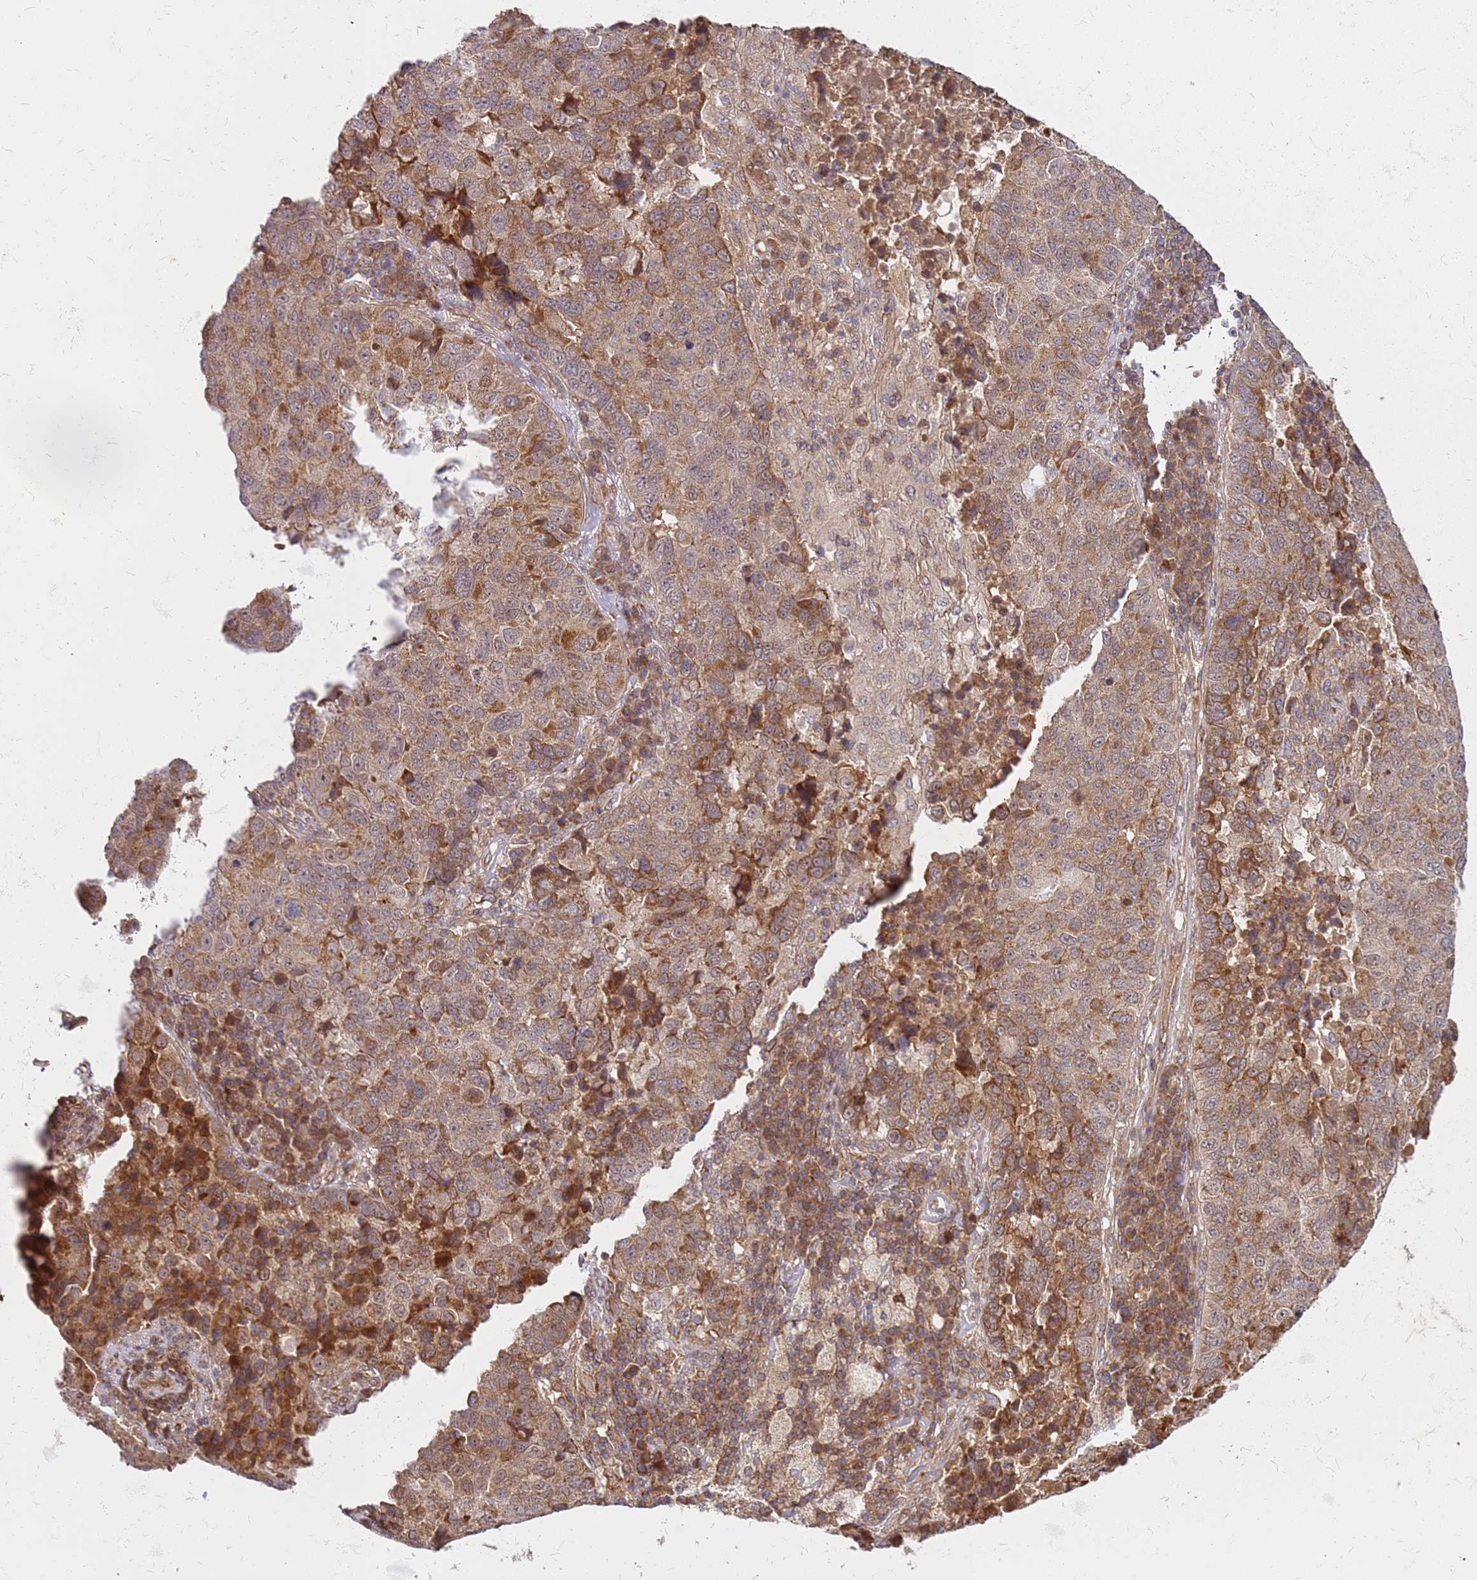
{"staining": {"intensity": "moderate", "quantity": ">75%", "location": "cytoplasmic/membranous"}, "tissue": "lung cancer", "cell_type": "Tumor cells", "image_type": "cancer", "snomed": [{"axis": "morphology", "description": "Squamous cell carcinoma, NOS"}, {"axis": "topography", "description": "Lung"}], "caption": "Immunohistochemistry staining of lung squamous cell carcinoma, which reveals medium levels of moderate cytoplasmic/membranous expression in approximately >75% of tumor cells indicating moderate cytoplasmic/membranous protein expression. The staining was performed using DAB (3,3'-diaminobenzidine) (brown) for protein detection and nuclei were counterstained in hematoxylin (blue).", "gene": "CCDC159", "patient": {"sex": "male", "age": 73}}